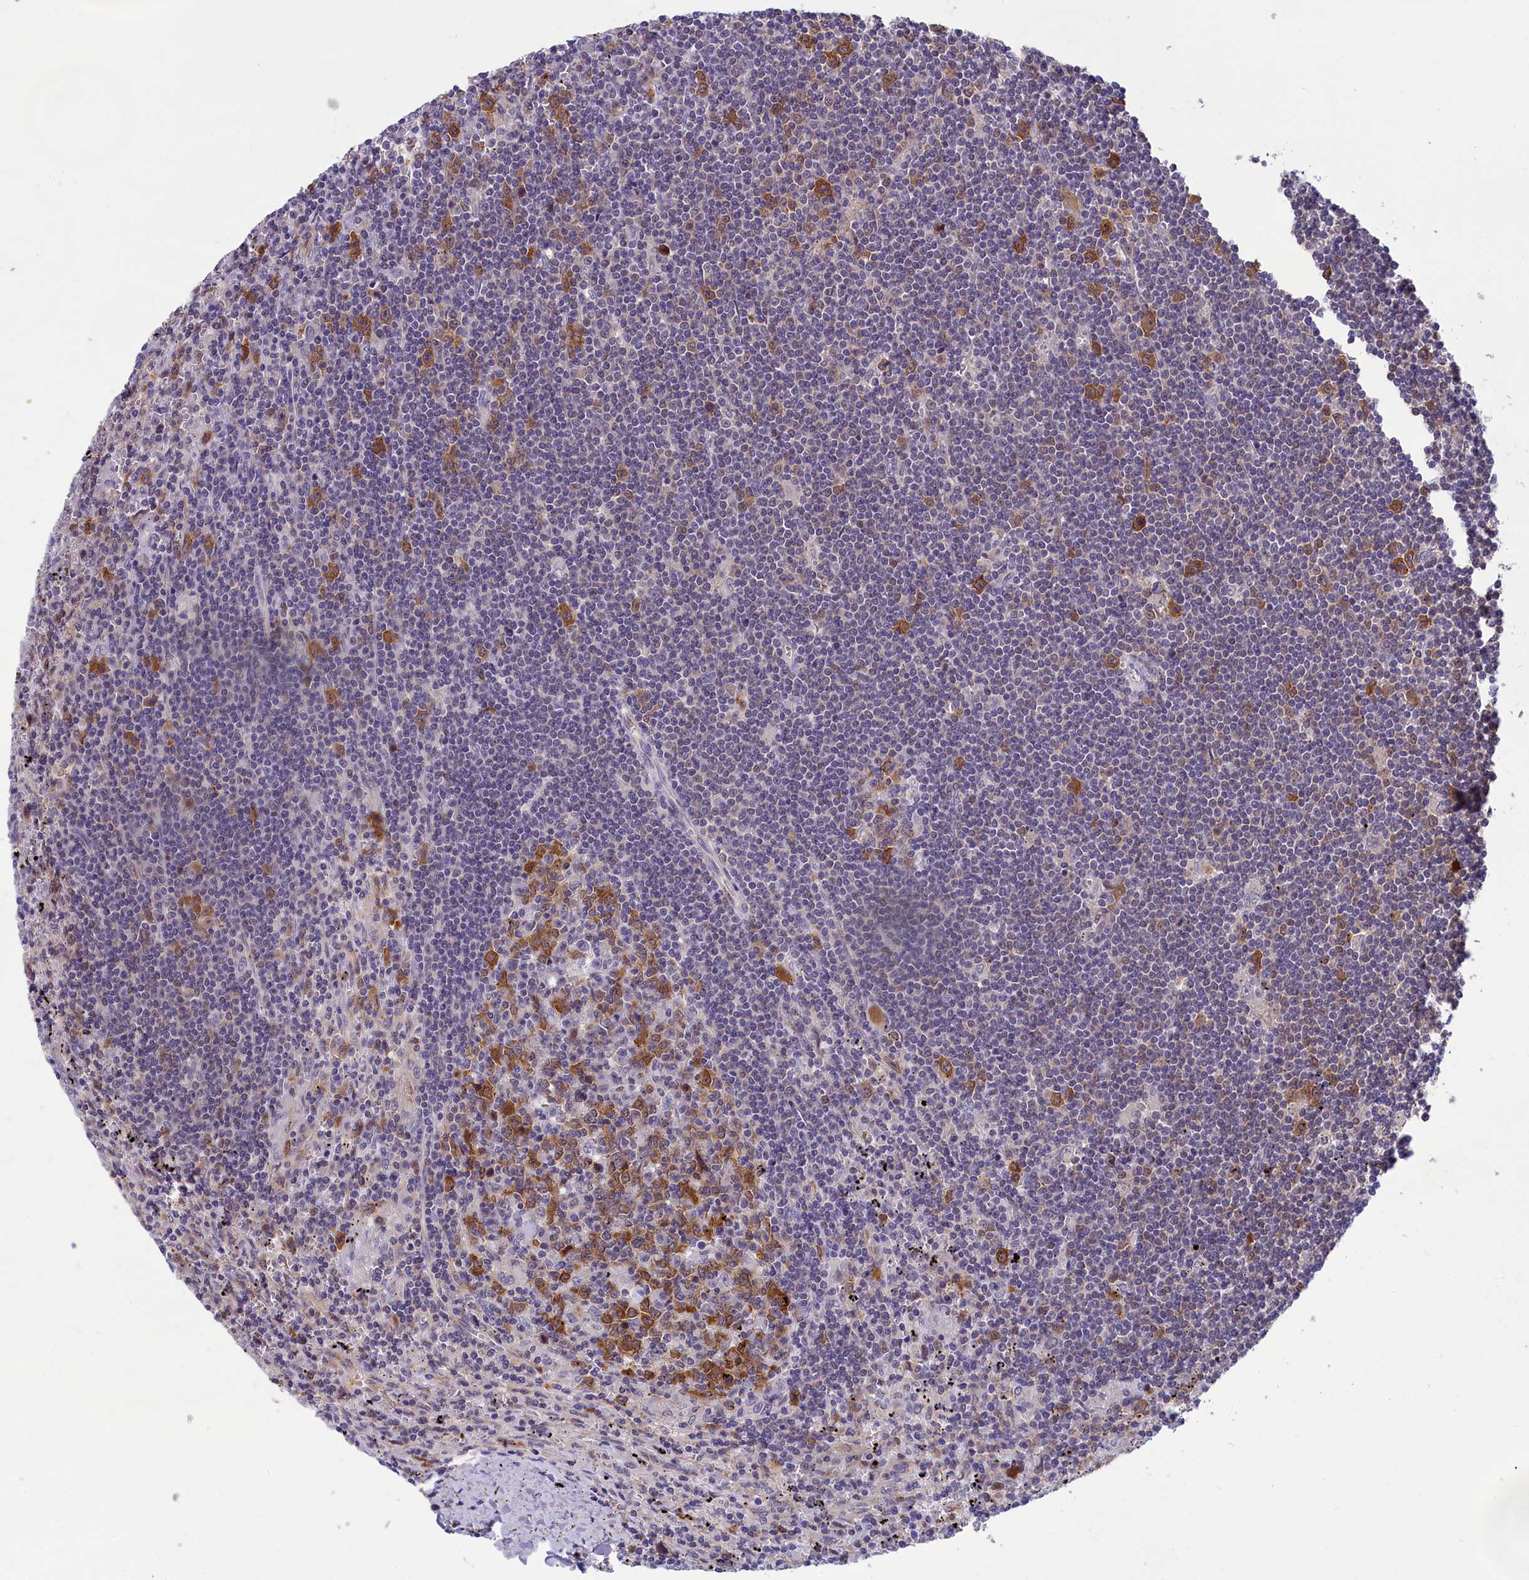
{"staining": {"intensity": "negative", "quantity": "none", "location": "none"}, "tissue": "lymphoma", "cell_type": "Tumor cells", "image_type": "cancer", "snomed": [{"axis": "morphology", "description": "Malignant lymphoma, non-Hodgkin's type, Low grade"}, {"axis": "topography", "description": "Spleen"}], "caption": "Tumor cells show no significant expression in malignant lymphoma, non-Hodgkin's type (low-grade).", "gene": "ABCC8", "patient": {"sex": "male", "age": 76}}